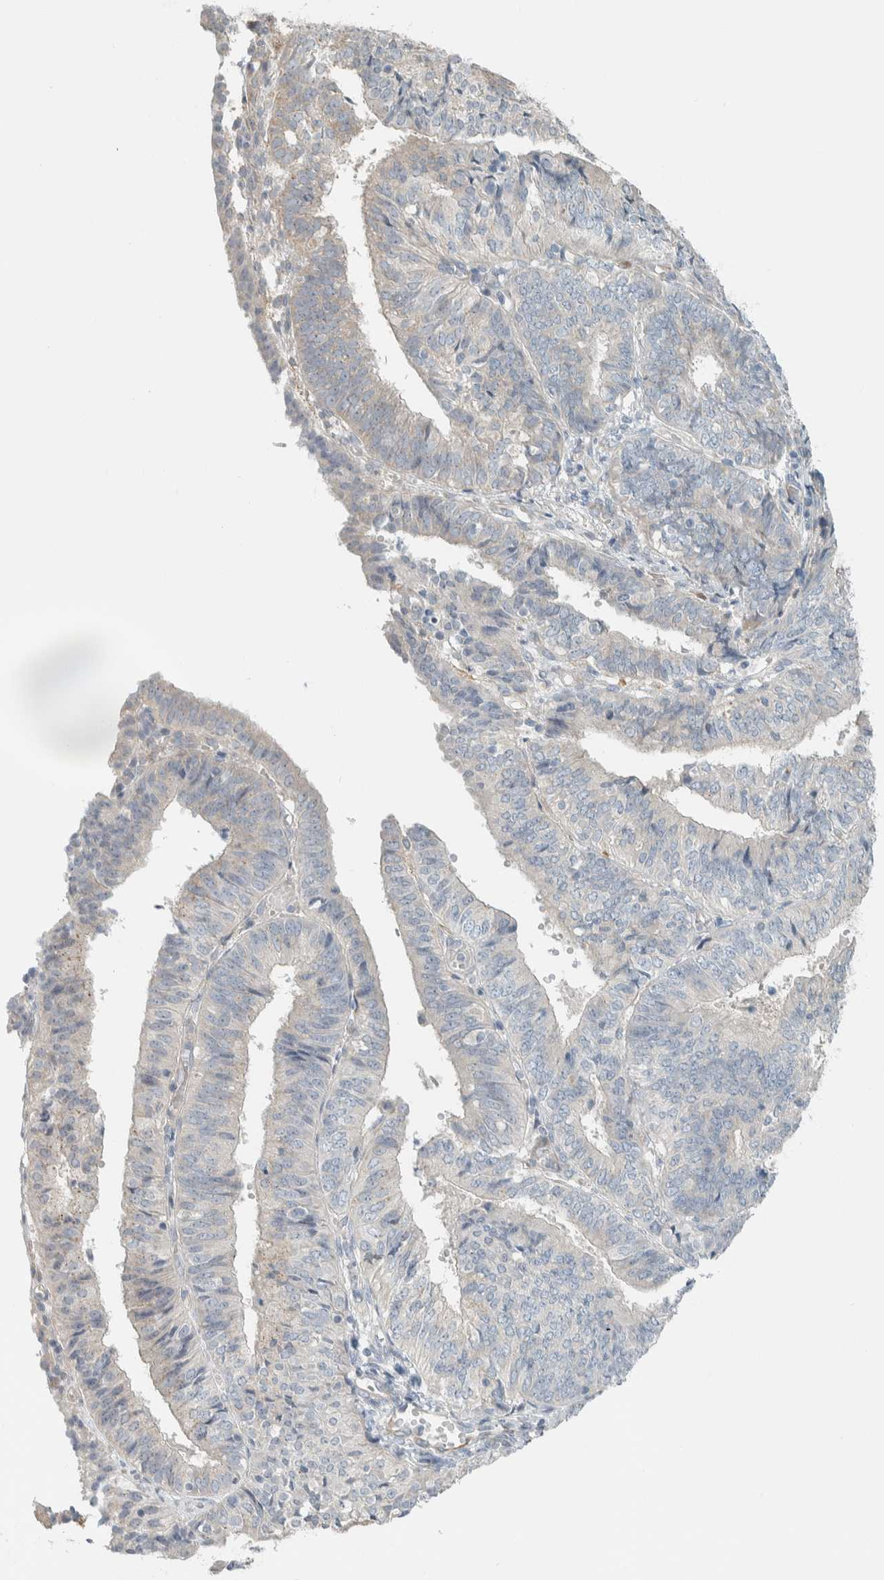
{"staining": {"intensity": "negative", "quantity": "none", "location": "none"}, "tissue": "endometrial cancer", "cell_type": "Tumor cells", "image_type": "cancer", "snomed": [{"axis": "morphology", "description": "Adenocarcinoma, NOS"}, {"axis": "topography", "description": "Endometrium"}], "caption": "Tumor cells show no significant protein staining in adenocarcinoma (endometrial).", "gene": "HGS", "patient": {"sex": "female", "age": 58}}